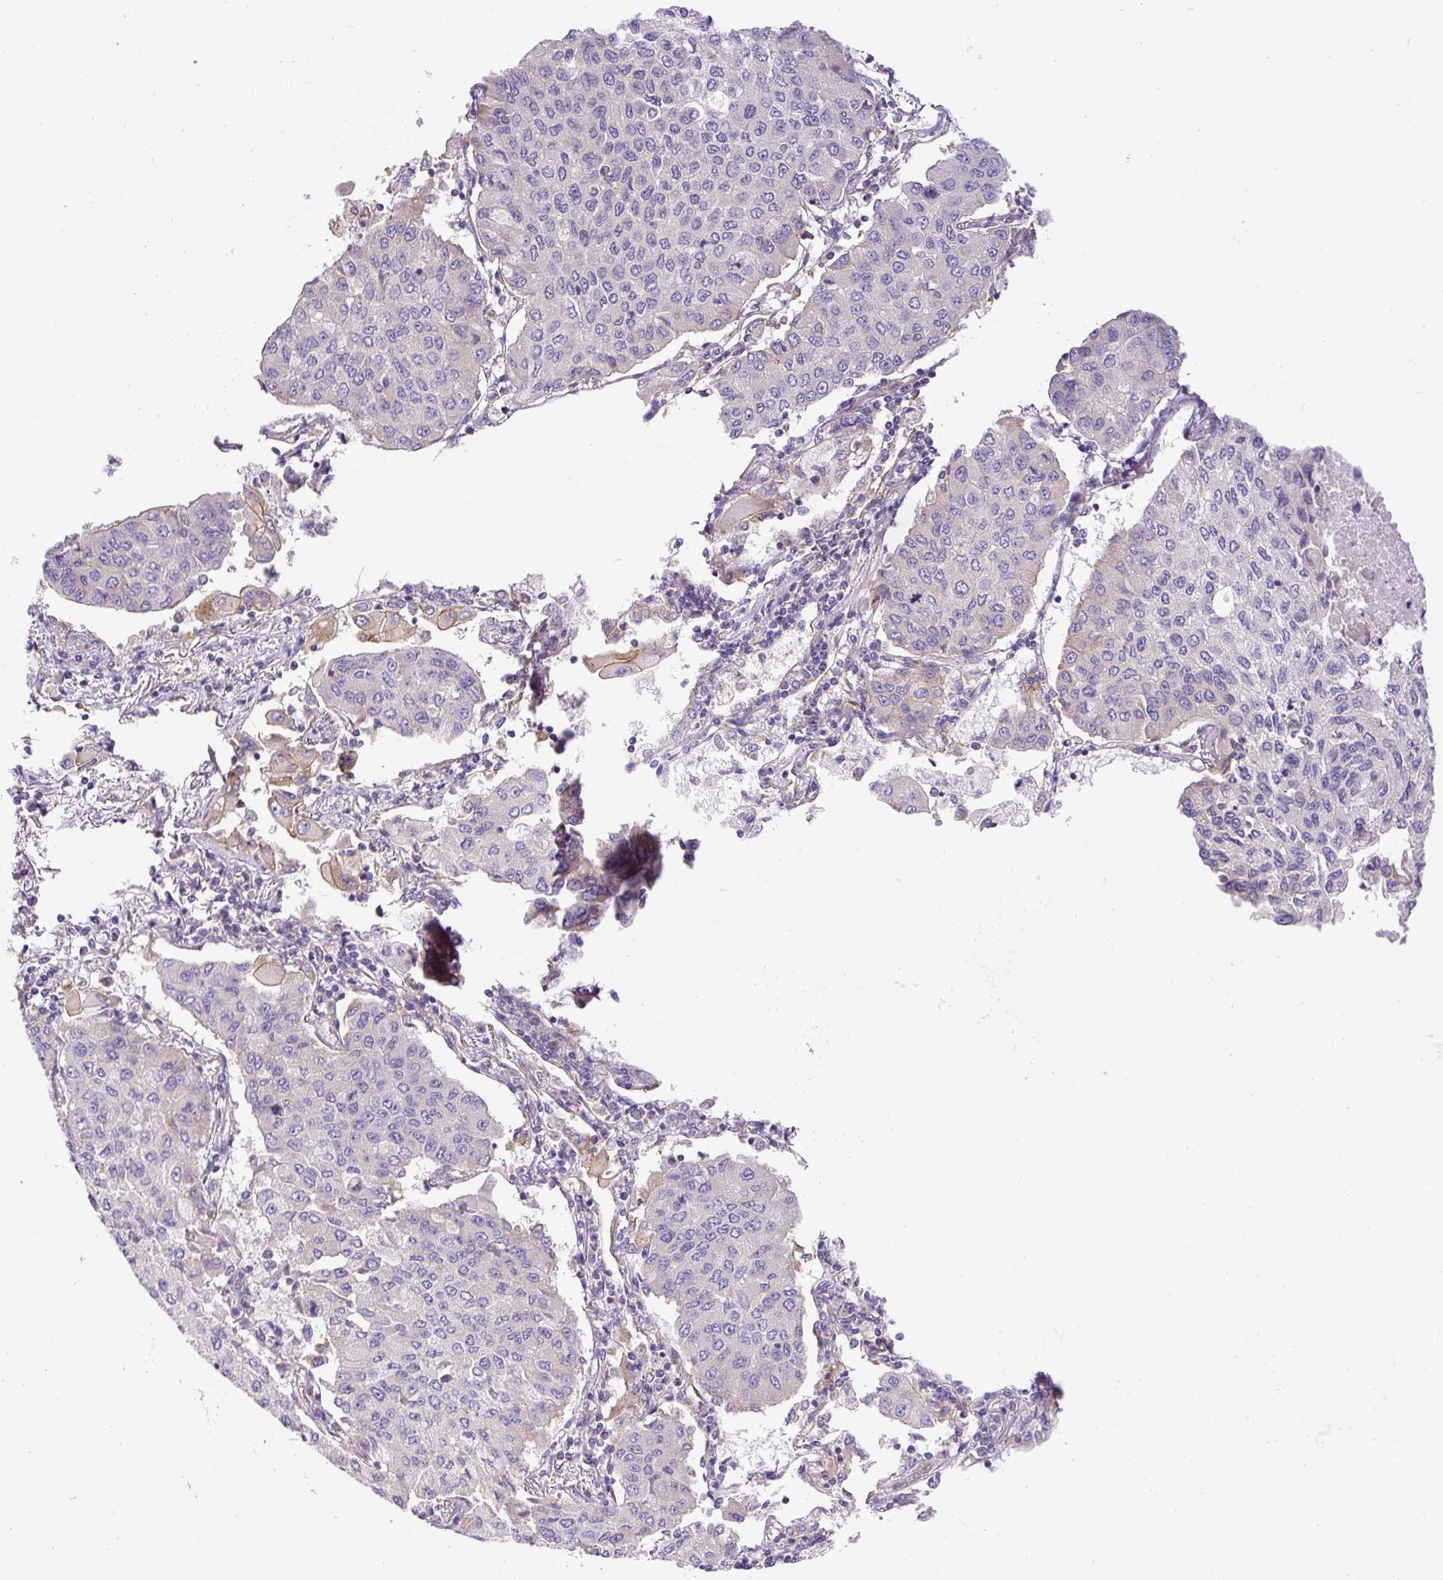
{"staining": {"intensity": "negative", "quantity": "none", "location": "none"}, "tissue": "lung cancer", "cell_type": "Tumor cells", "image_type": "cancer", "snomed": [{"axis": "morphology", "description": "Squamous cell carcinoma, NOS"}, {"axis": "topography", "description": "Lung"}], "caption": "Immunohistochemistry image of neoplastic tissue: lung cancer (squamous cell carcinoma) stained with DAB displays no significant protein staining in tumor cells. Brightfield microscopy of immunohistochemistry (IHC) stained with DAB (brown) and hematoxylin (blue), captured at high magnification.", "gene": "DCTN1", "patient": {"sex": "male", "age": 74}}